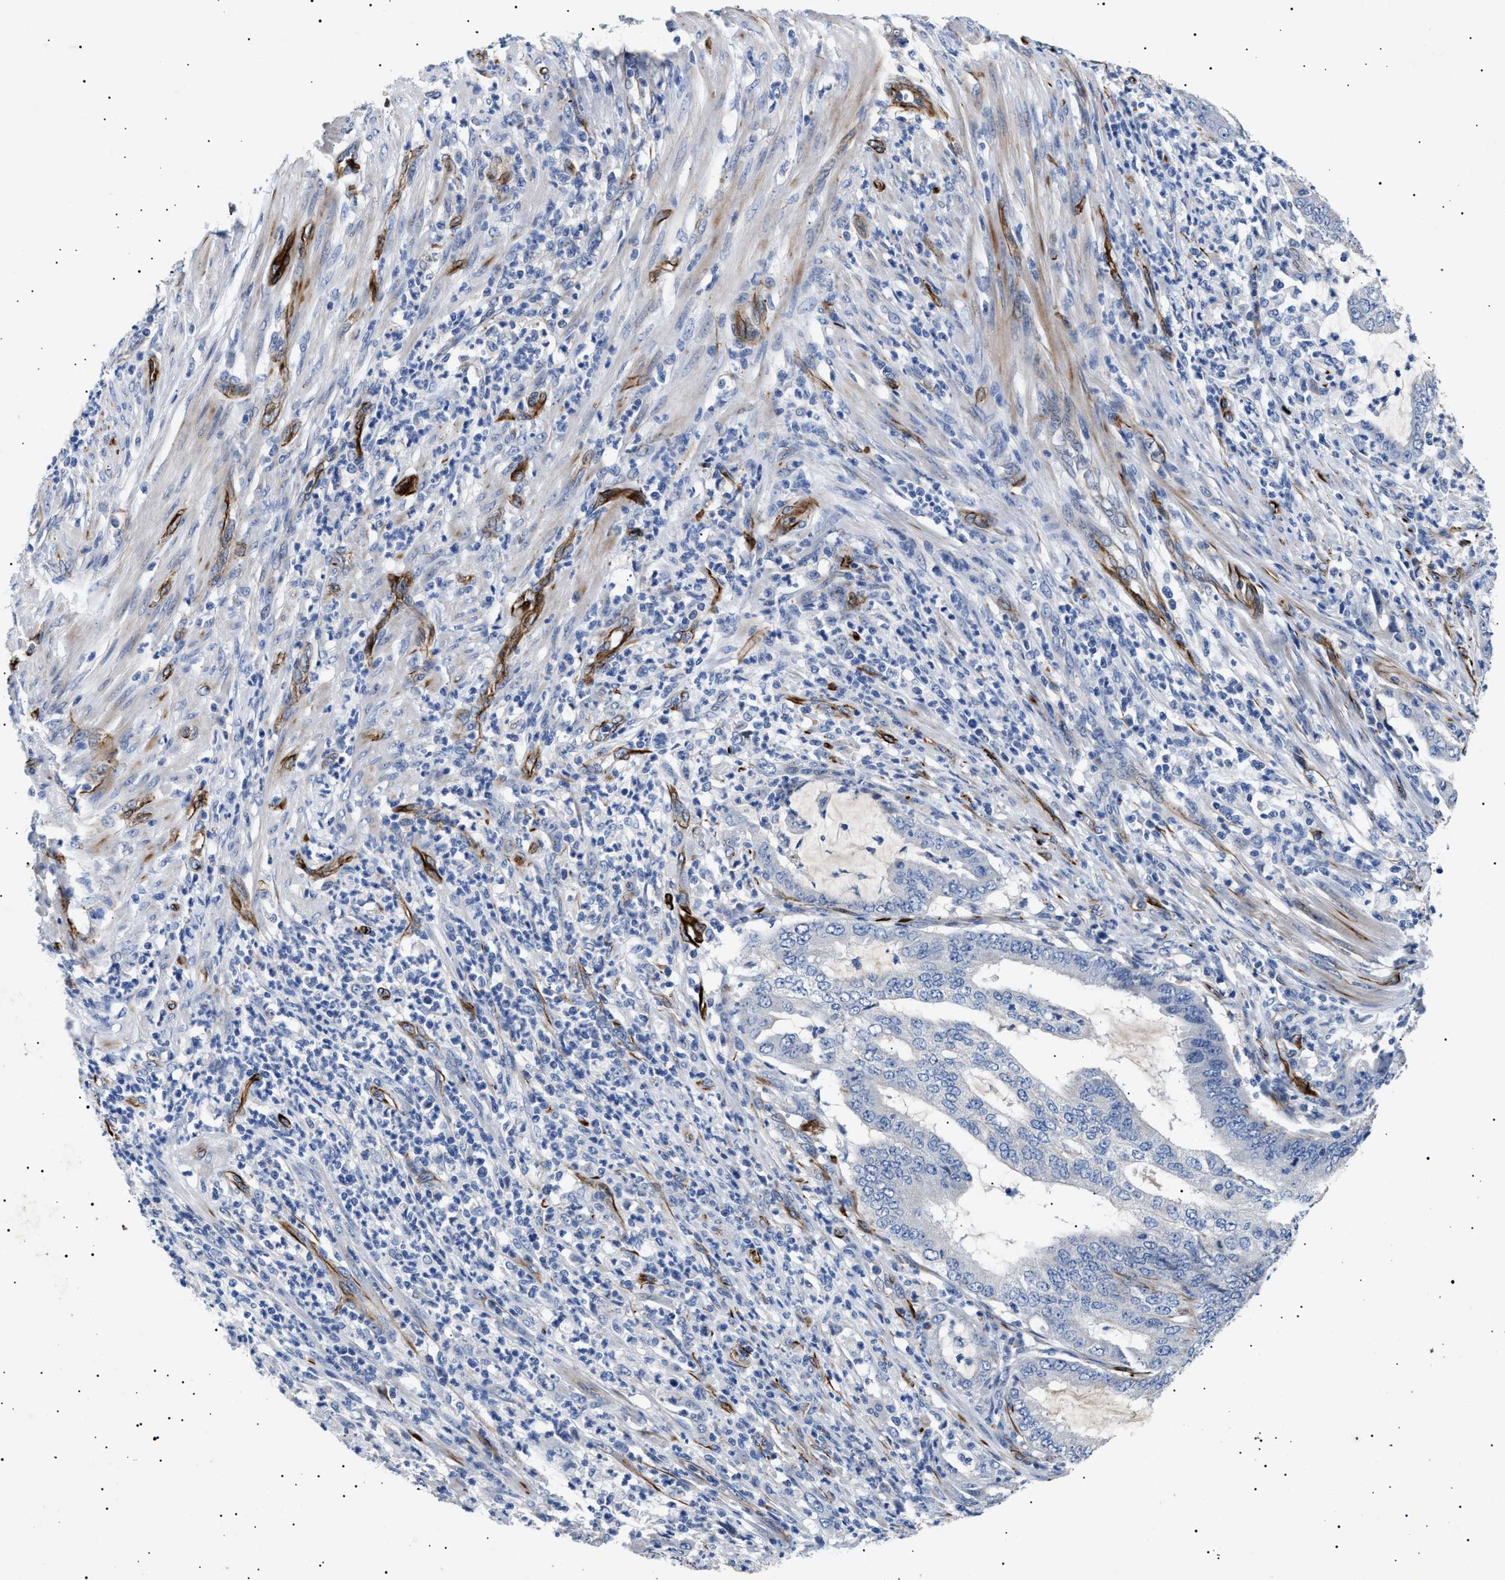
{"staining": {"intensity": "negative", "quantity": "none", "location": "none"}, "tissue": "endometrial cancer", "cell_type": "Tumor cells", "image_type": "cancer", "snomed": [{"axis": "morphology", "description": "Adenocarcinoma, NOS"}, {"axis": "topography", "description": "Endometrium"}], "caption": "A photomicrograph of human adenocarcinoma (endometrial) is negative for staining in tumor cells.", "gene": "OLFML2A", "patient": {"sex": "female", "age": 51}}